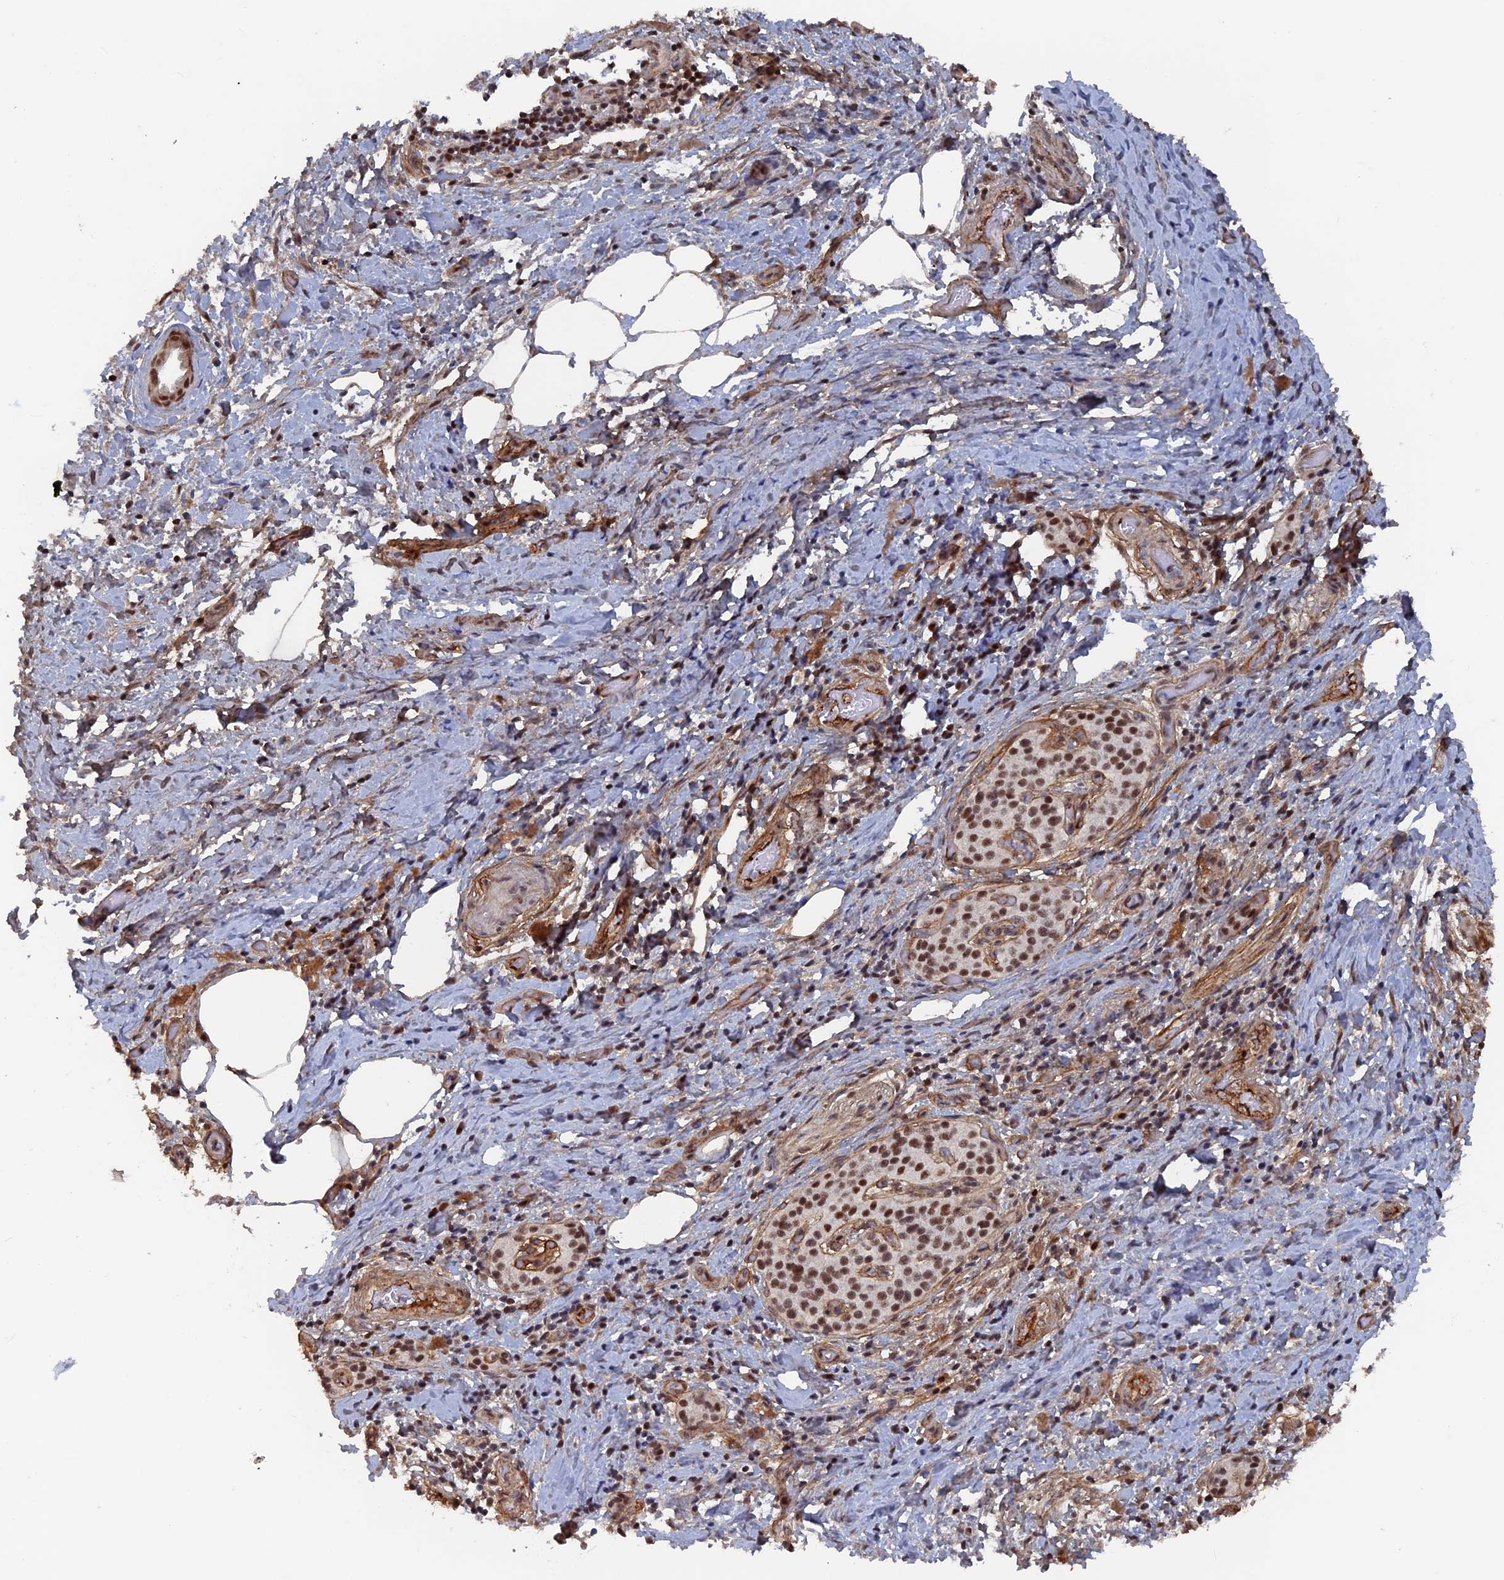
{"staining": {"intensity": "moderate", "quantity": ">75%", "location": "nuclear"}, "tissue": "pancreatic cancer", "cell_type": "Tumor cells", "image_type": "cancer", "snomed": [{"axis": "morphology", "description": "Normal tissue, NOS"}, {"axis": "morphology", "description": "Adenocarcinoma, NOS"}, {"axis": "topography", "description": "Pancreas"}, {"axis": "topography", "description": "Peripheral nerve tissue"}], "caption": "Immunohistochemistry (IHC) image of neoplastic tissue: human pancreatic cancer stained using immunohistochemistry demonstrates medium levels of moderate protein expression localized specifically in the nuclear of tumor cells, appearing as a nuclear brown color.", "gene": "SH3D21", "patient": {"sex": "female", "age": 63}}